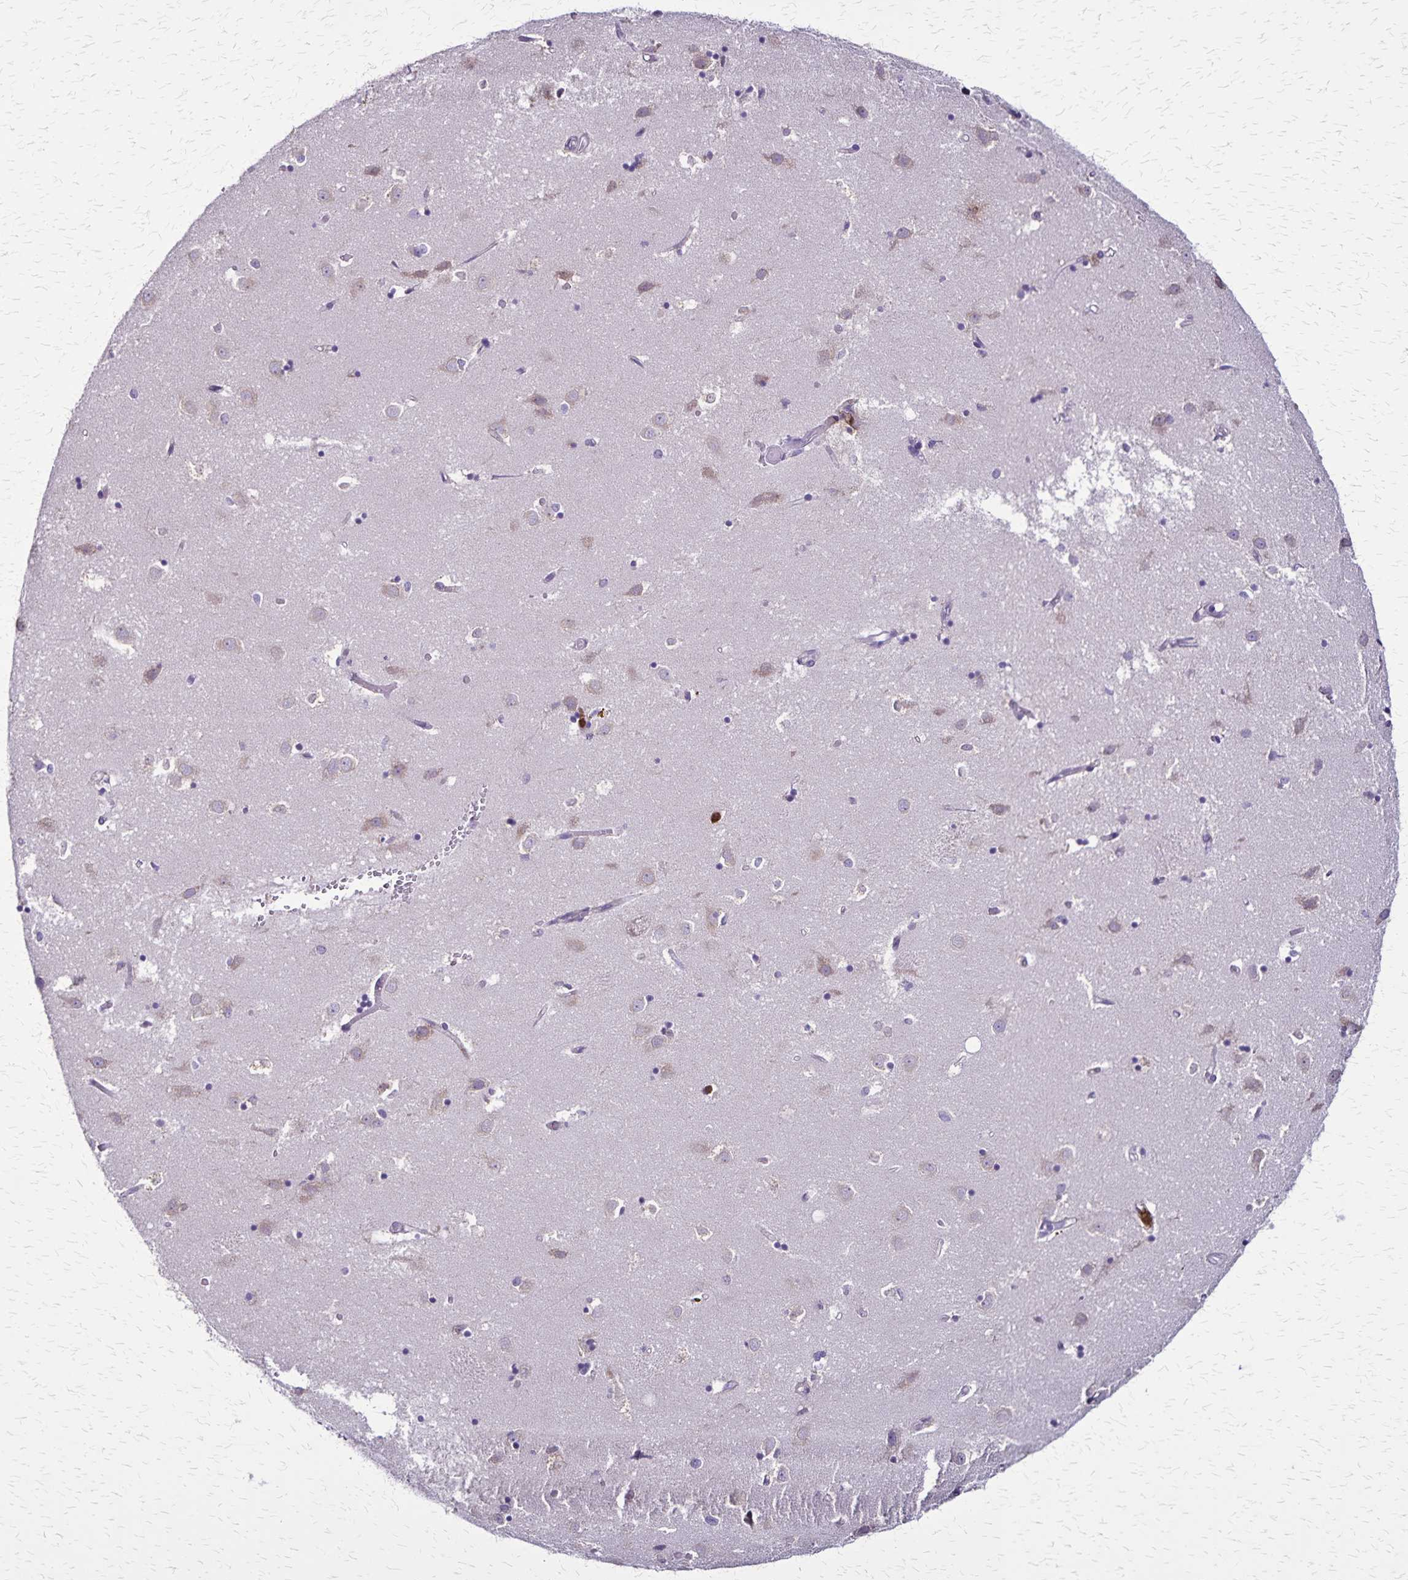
{"staining": {"intensity": "negative", "quantity": "none", "location": "none"}, "tissue": "caudate", "cell_type": "Glial cells", "image_type": "normal", "snomed": [{"axis": "morphology", "description": "Normal tissue, NOS"}, {"axis": "topography", "description": "Lateral ventricle wall"}], "caption": "Immunohistochemistry of benign caudate exhibits no positivity in glial cells.", "gene": "ULBP3", "patient": {"sex": "male", "age": 54}}